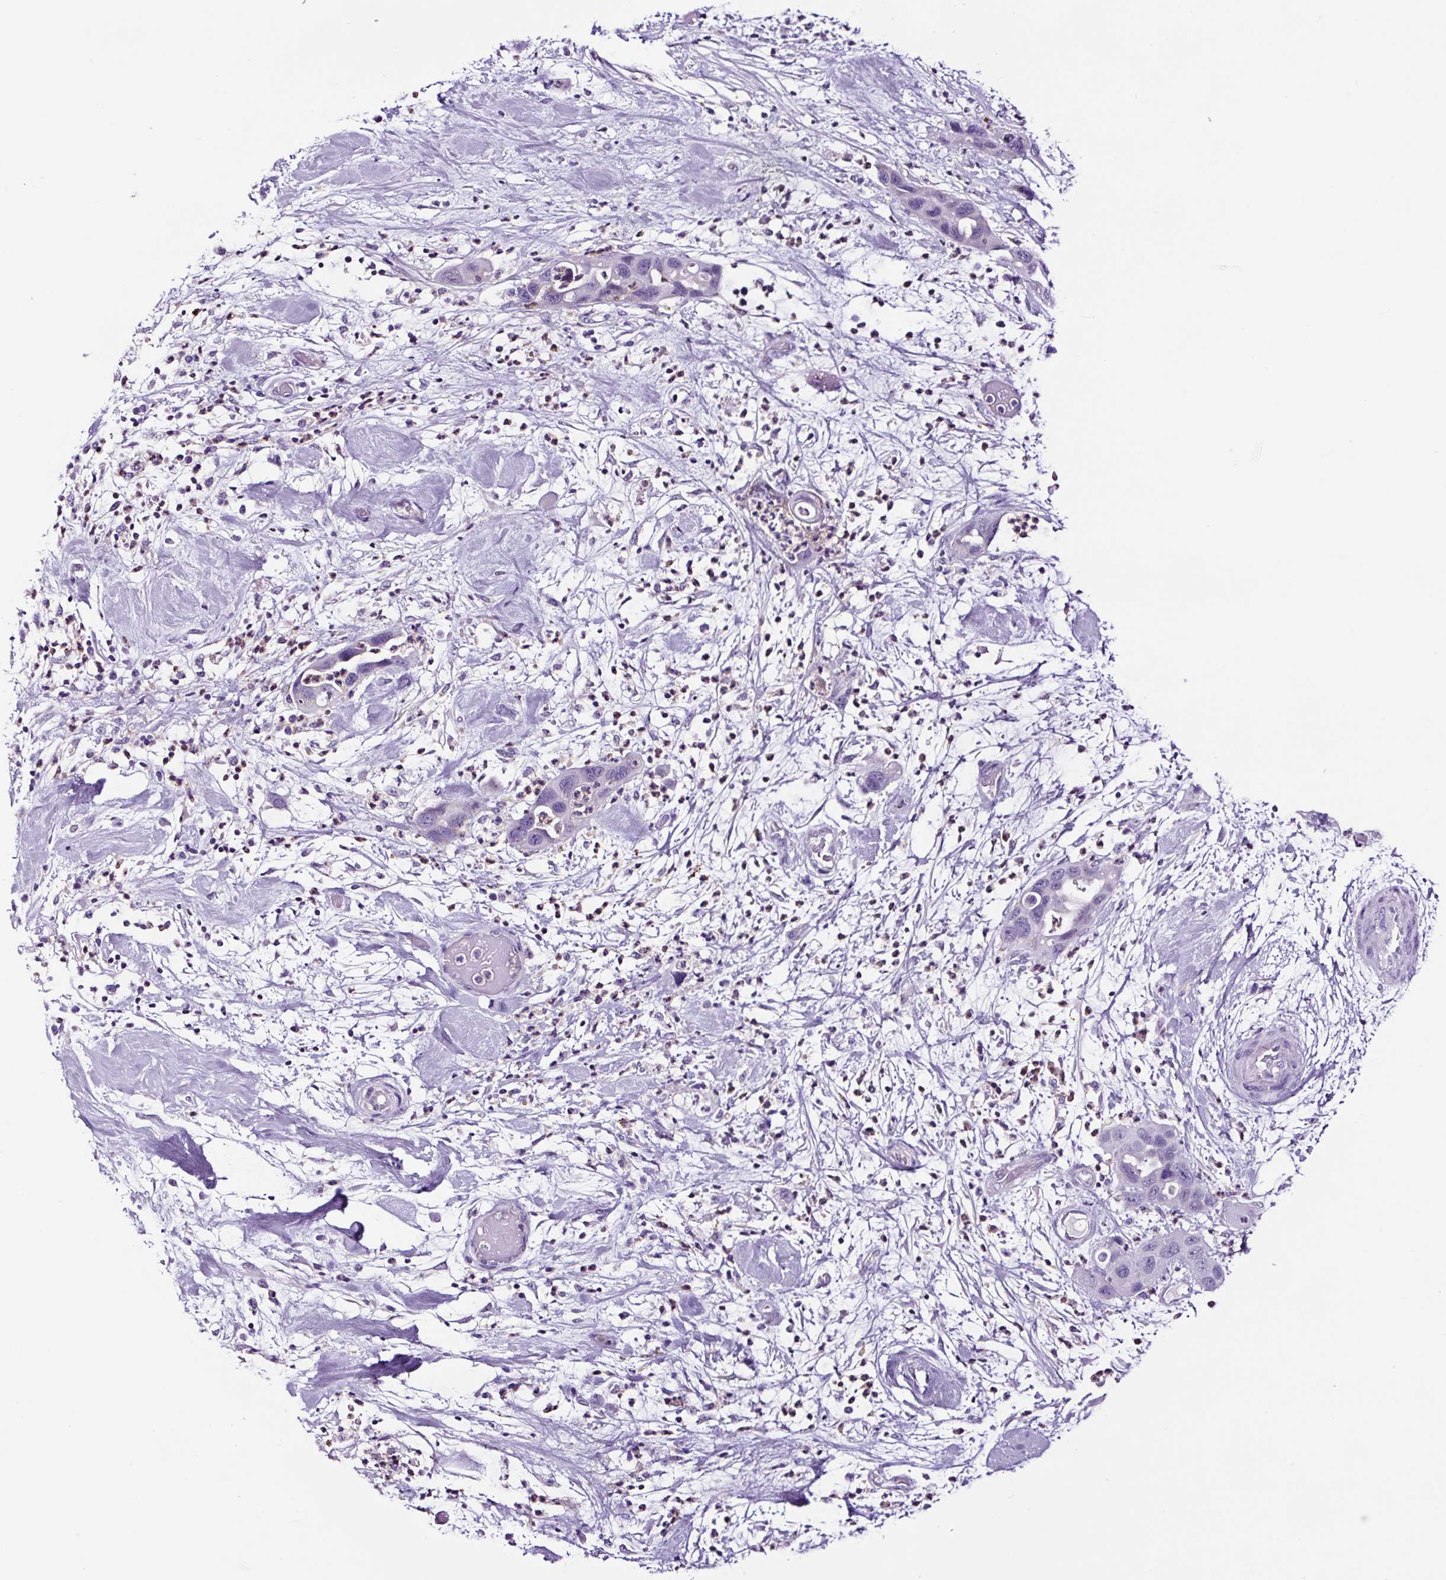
{"staining": {"intensity": "negative", "quantity": "none", "location": "none"}, "tissue": "pancreatic cancer", "cell_type": "Tumor cells", "image_type": "cancer", "snomed": [{"axis": "morphology", "description": "Adenocarcinoma, NOS"}, {"axis": "topography", "description": "Pancreas"}], "caption": "IHC of pancreatic cancer (adenocarcinoma) exhibits no expression in tumor cells.", "gene": "TAFA3", "patient": {"sex": "female", "age": 71}}